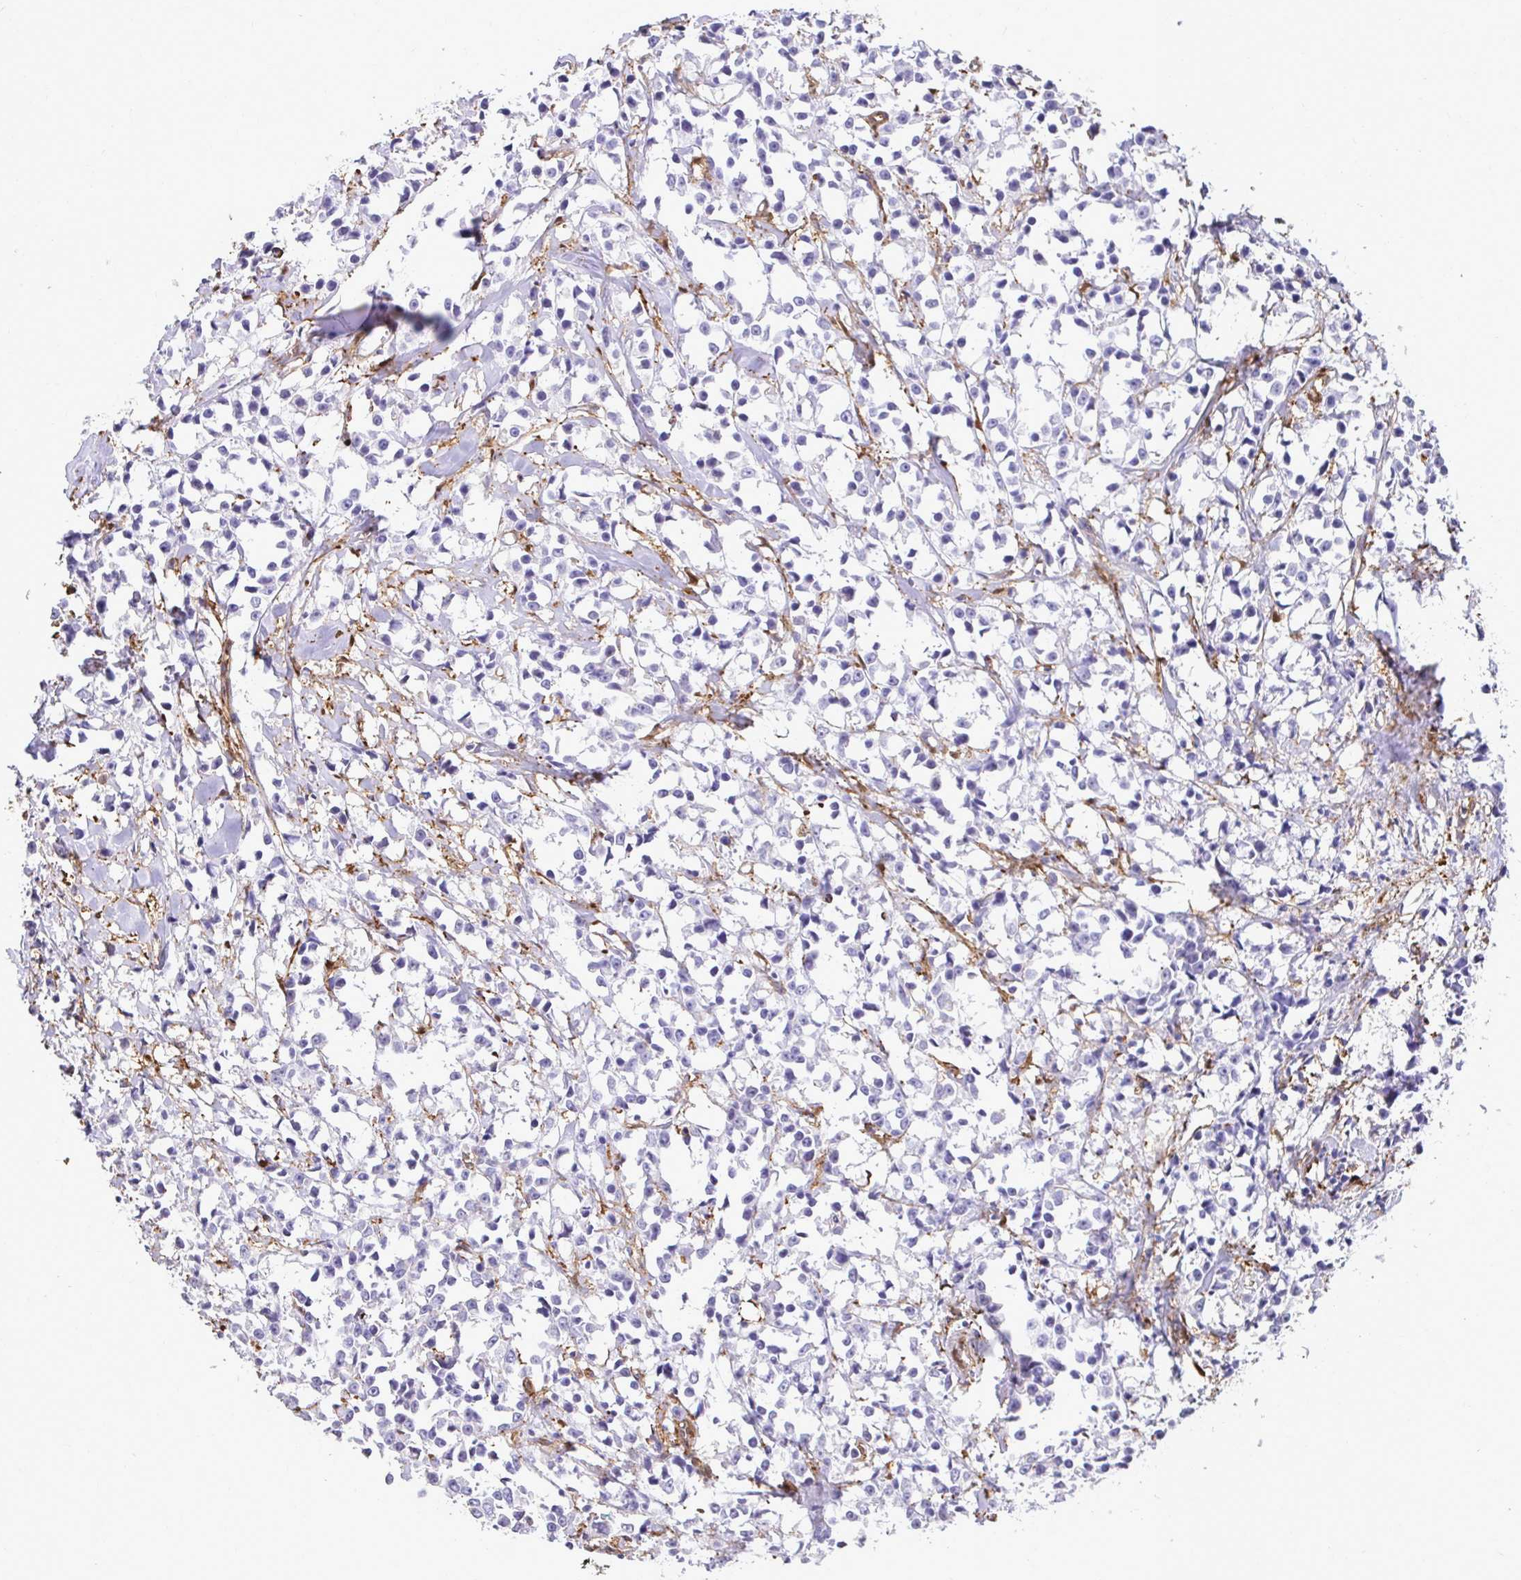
{"staining": {"intensity": "negative", "quantity": "none", "location": "none"}, "tissue": "breast cancer", "cell_type": "Tumor cells", "image_type": "cancer", "snomed": [{"axis": "morphology", "description": "Duct carcinoma"}, {"axis": "topography", "description": "Breast"}], "caption": "Micrograph shows no protein staining in tumor cells of breast invasive ductal carcinoma tissue.", "gene": "GSN", "patient": {"sex": "female", "age": 80}}